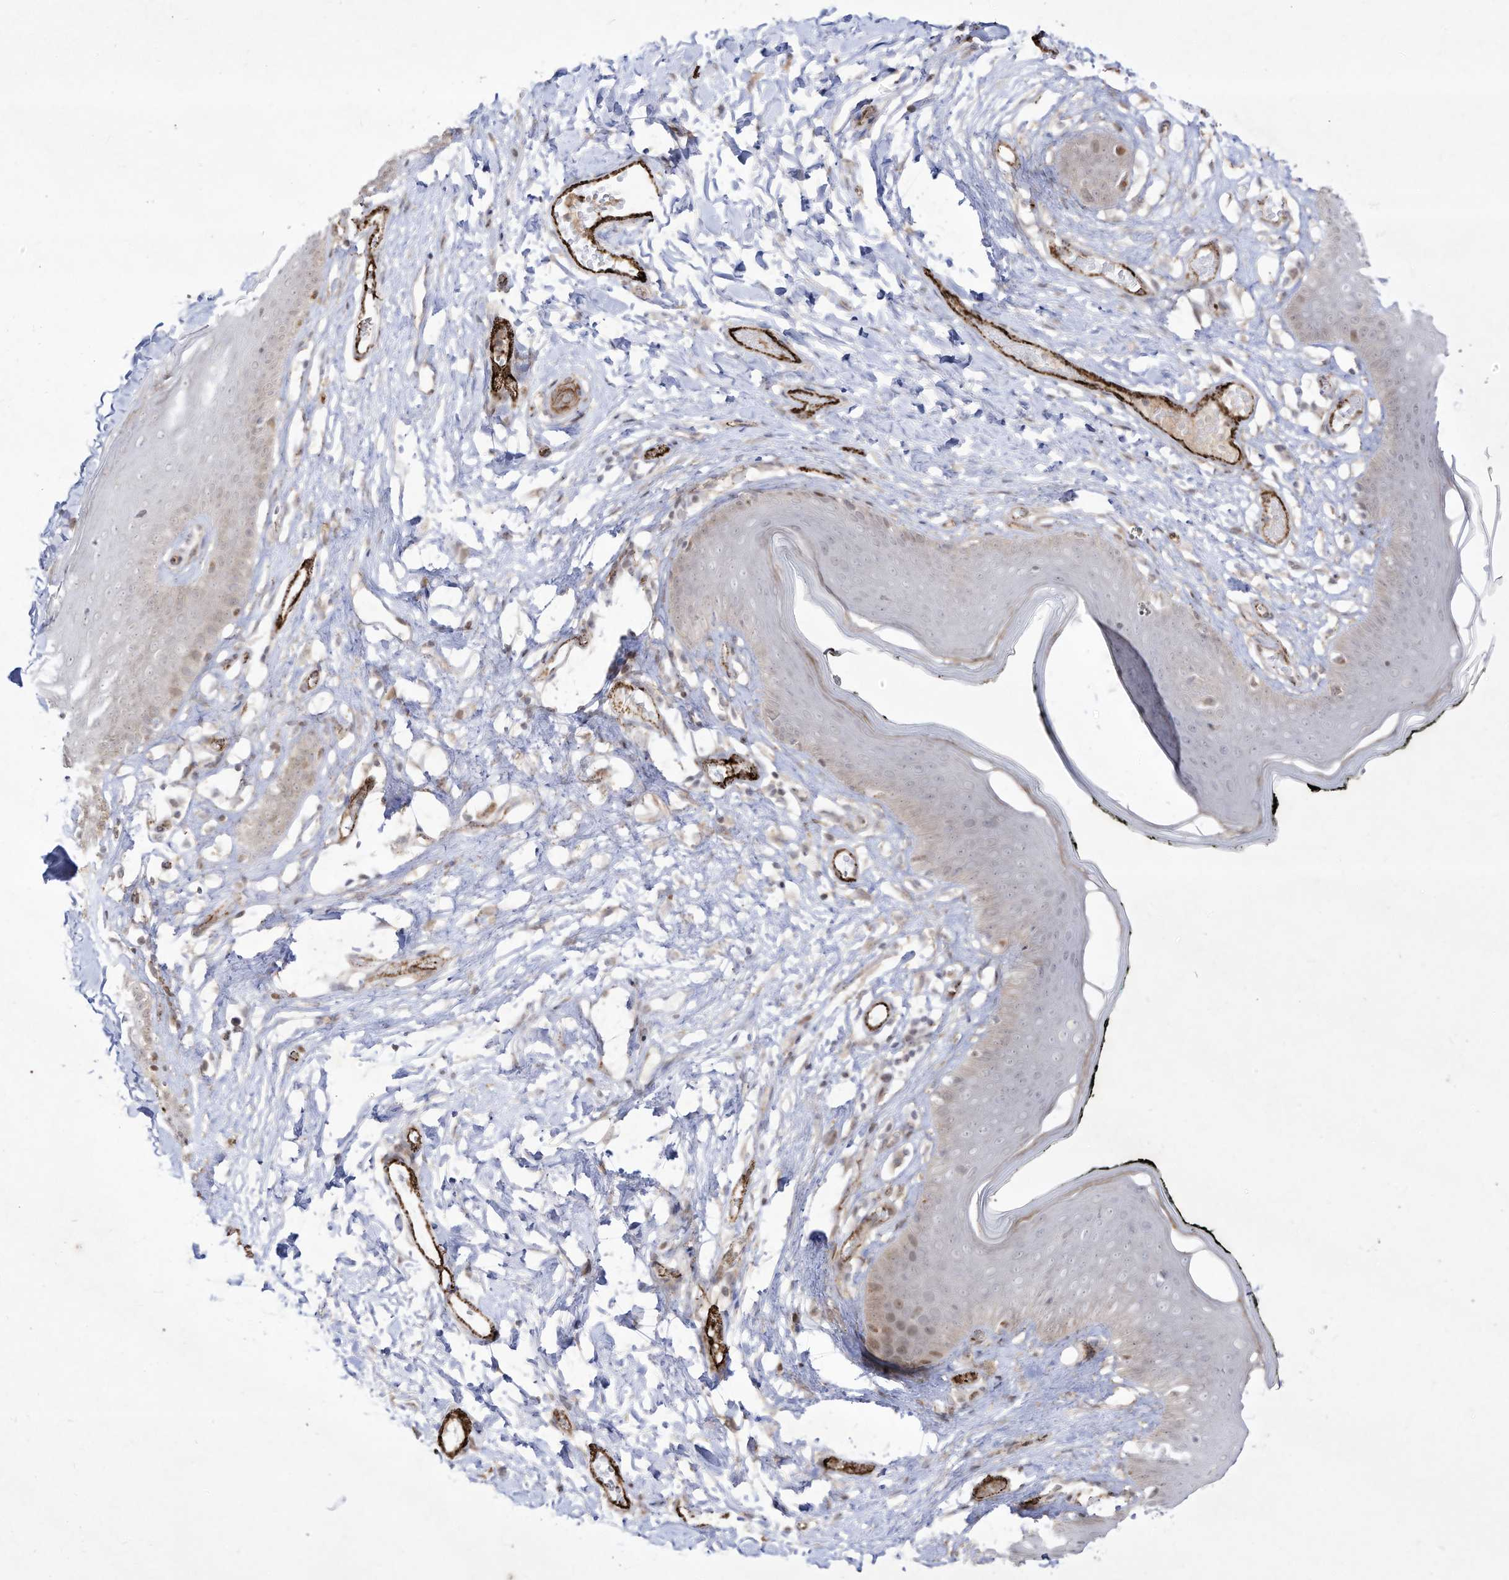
{"staining": {"intensity": "weak", "quantity": "<25%", "location": "cytoplasmic/membranous"}, "tissue": "skin", "cell_type": "Epidermal cells", "image_type": "normal", "snomed": [{"axis": "morphology", "description": "Normal tissue, NOS"}, {"axis": "morphology", "description": "Inflammation, NOS"}, {"axis": "topography", "description": "Vulva"}], "caption": "An immunohistochemistry micrograph of unremarkable skin is shown. There is no staining in epidermal cells of skin. (Immunohistochemistry (ihc), brightfield microscopy, high magnification).", "gene": "ZGRF1", "patient": {"sex": "female", "age": 84}}